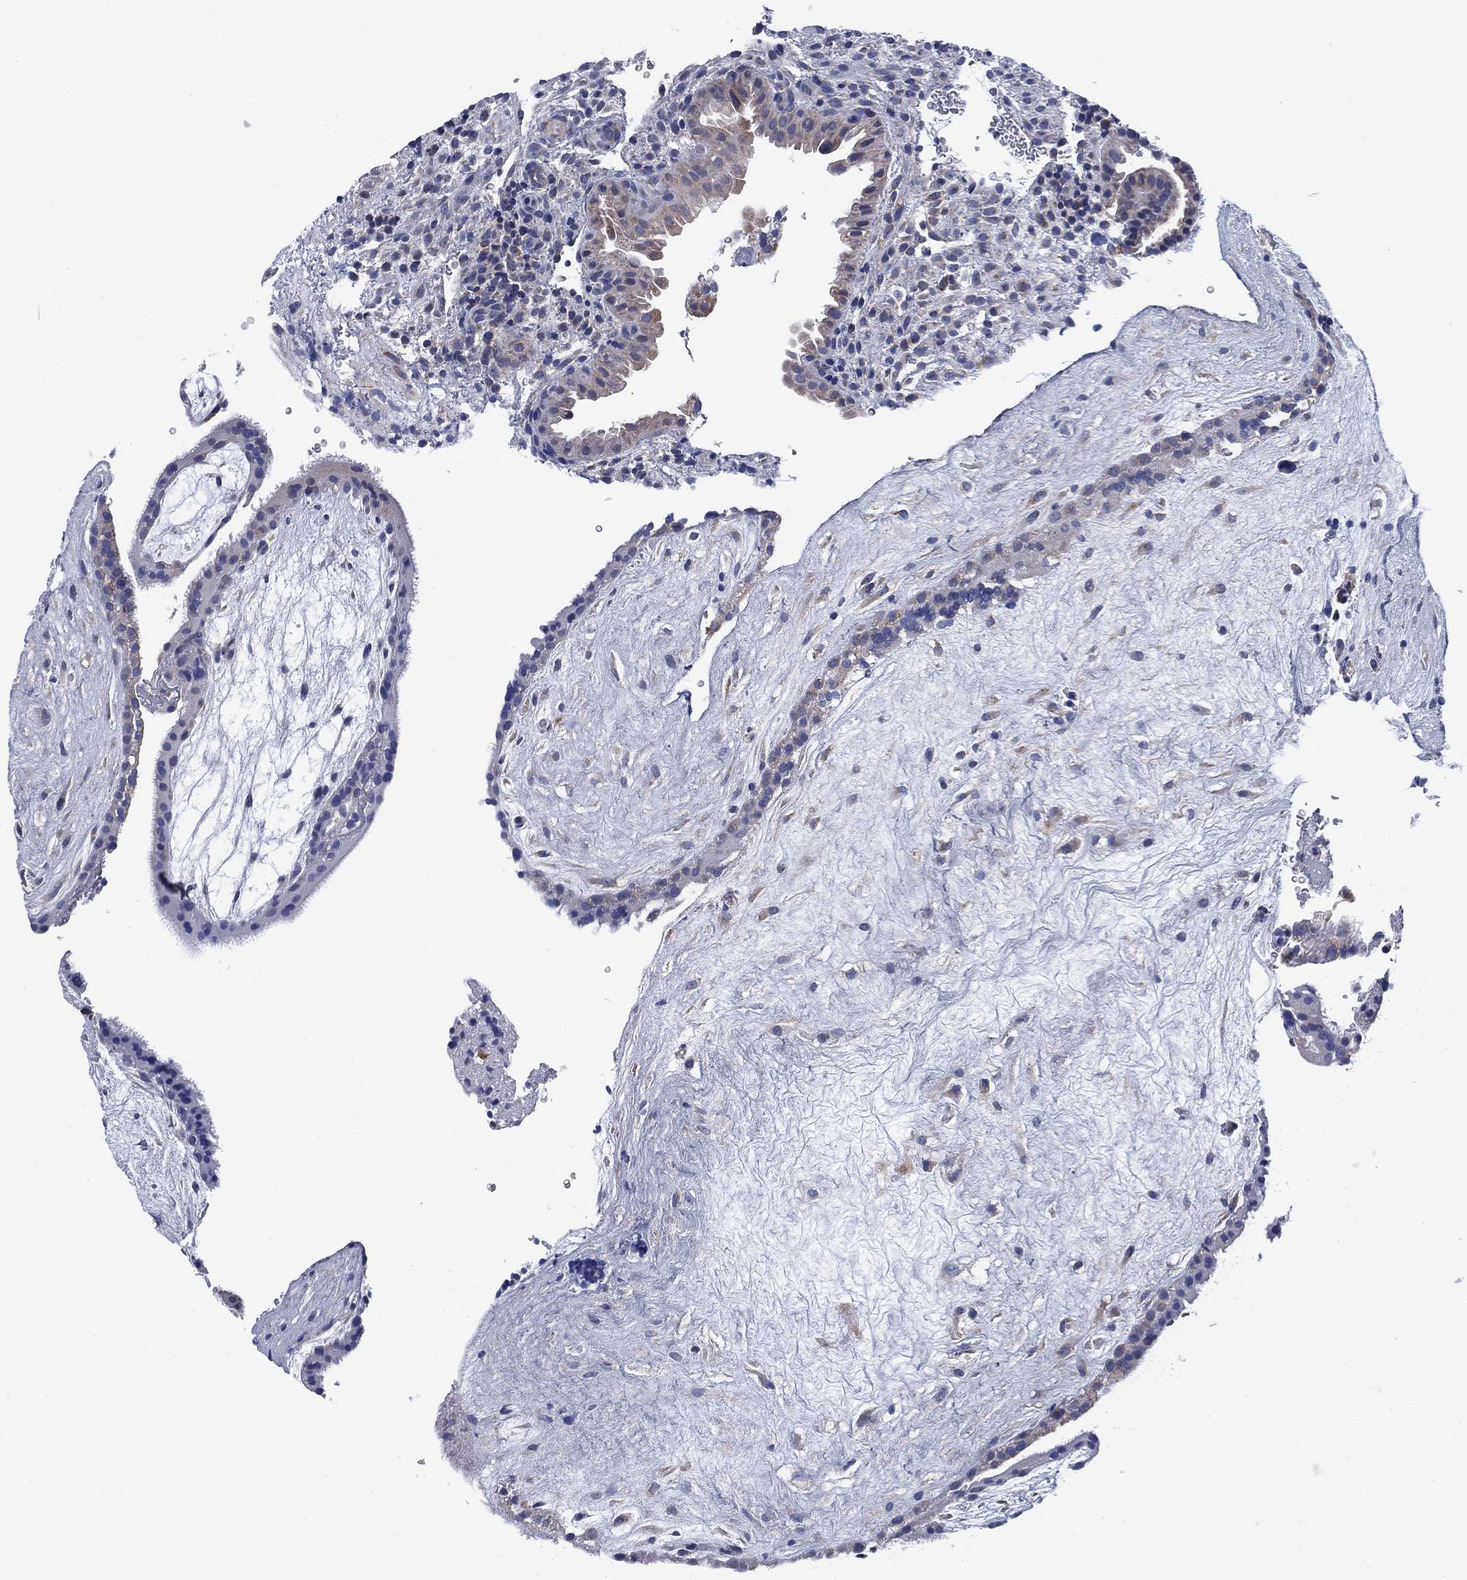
{"staining": {"intensity": "negative", "quantity": "none", "location": "none"}, "tissue": "placenta", "cell_type": "Decidual cells", "image_type": "normal", "snomed": [{"axis": "morphology", "description": "Normal tissue, NOS"}, {"axis": "topography", "description": "Placenta"}], "caption": "There is no significant positivity in decidual cells of placenta.", "gene": "NACAD", "patient": {"sex": "female", "age": 19}}